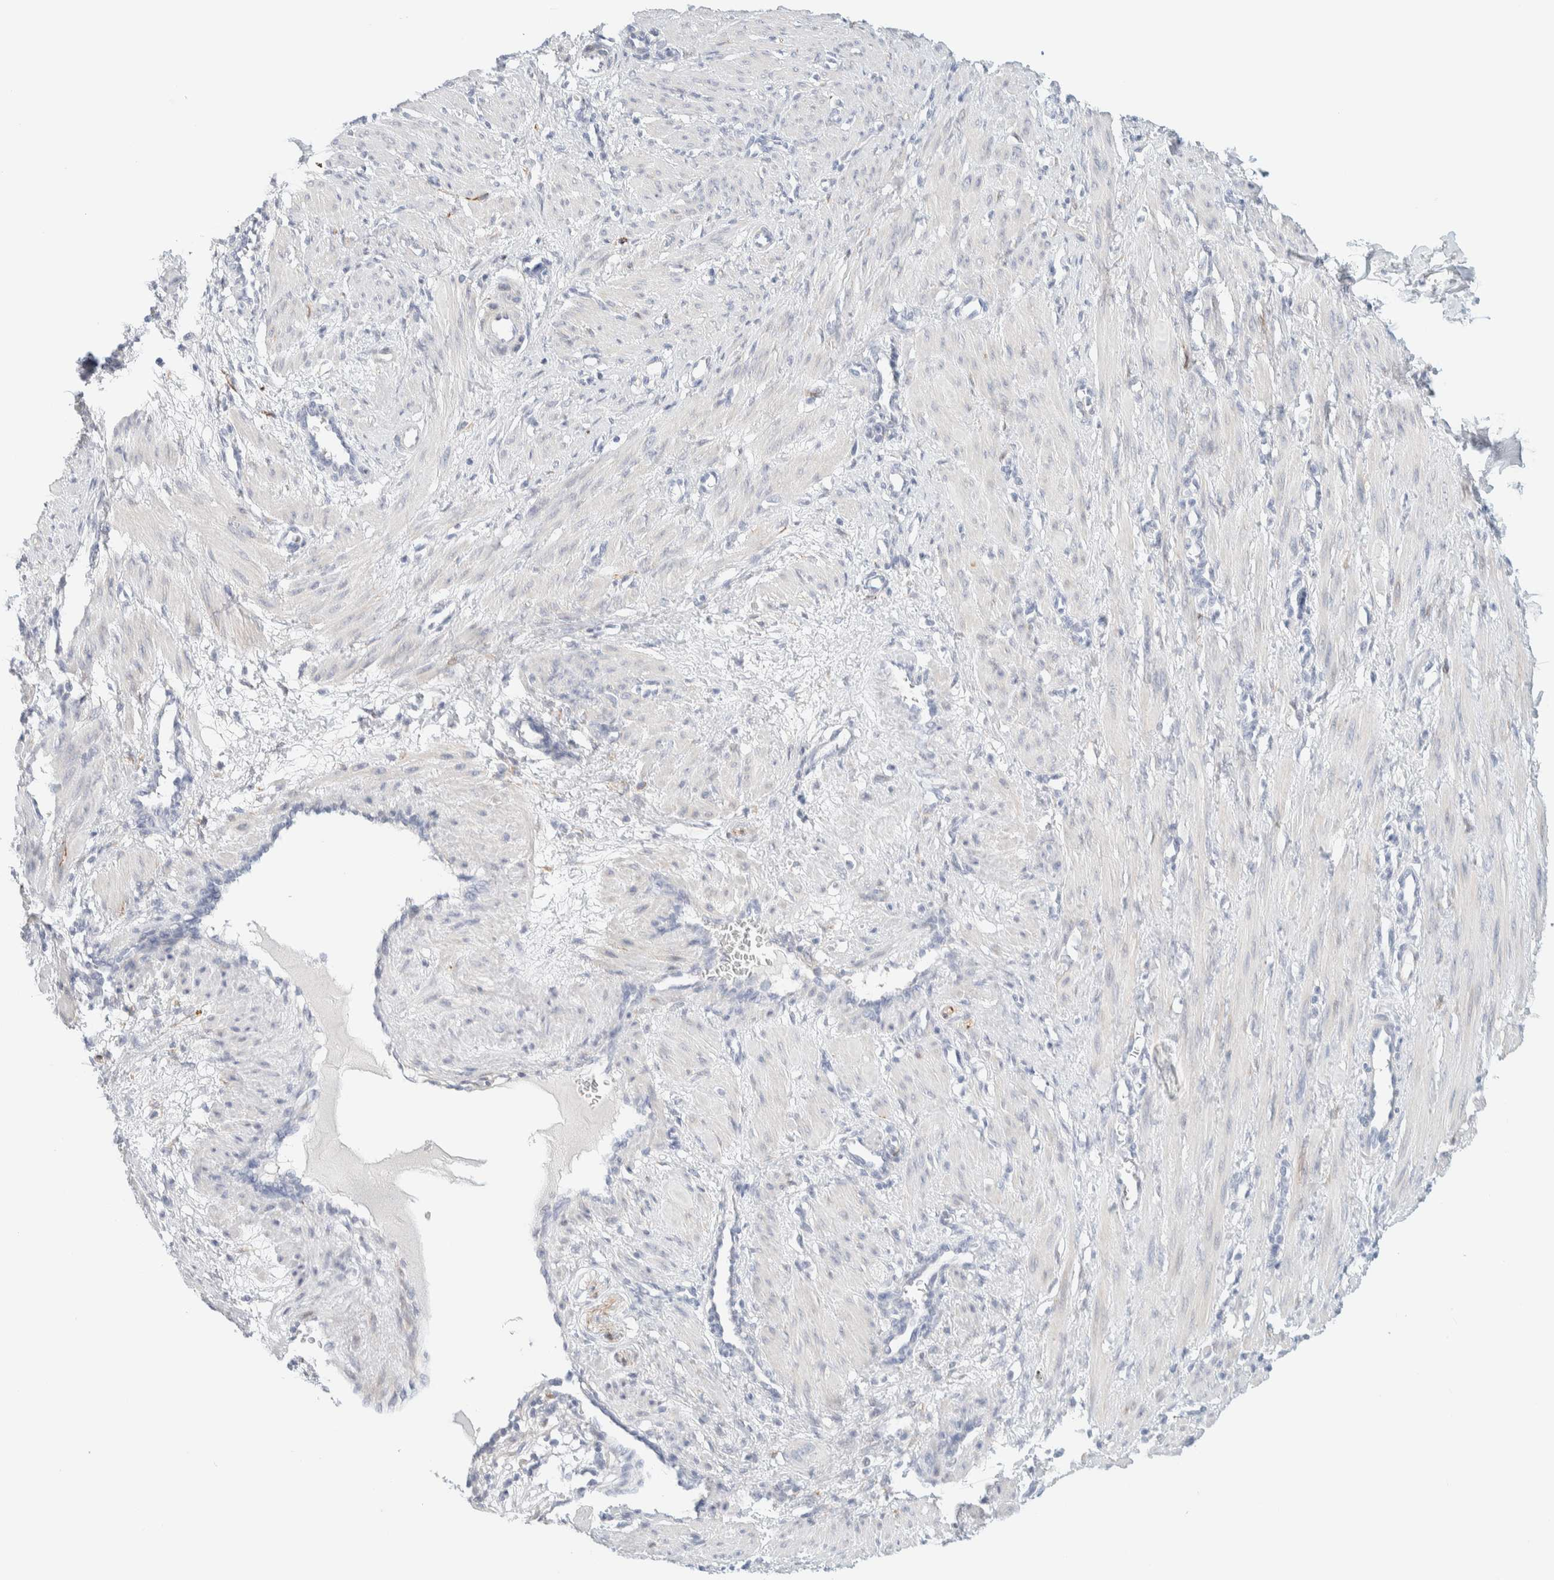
{"staining": {"intensity": "negative", "quantity": "none", "location": "none"}, "tissue": "smooth muscle", "cell_type": "Smooth muscle cells", "image_type": "normal", "snomed": [{"axis": "morphology", "description": "Normal tissue, NOS"}, {"axis": "topography", "description": "Endometrium"}], "caption": "DAB immunohistochemical staining of benign smooth muscle displays no significant staining in smooth muscle cells.", "gene": "ATCAY", "patient": {"sex": "female", "age": 33}}